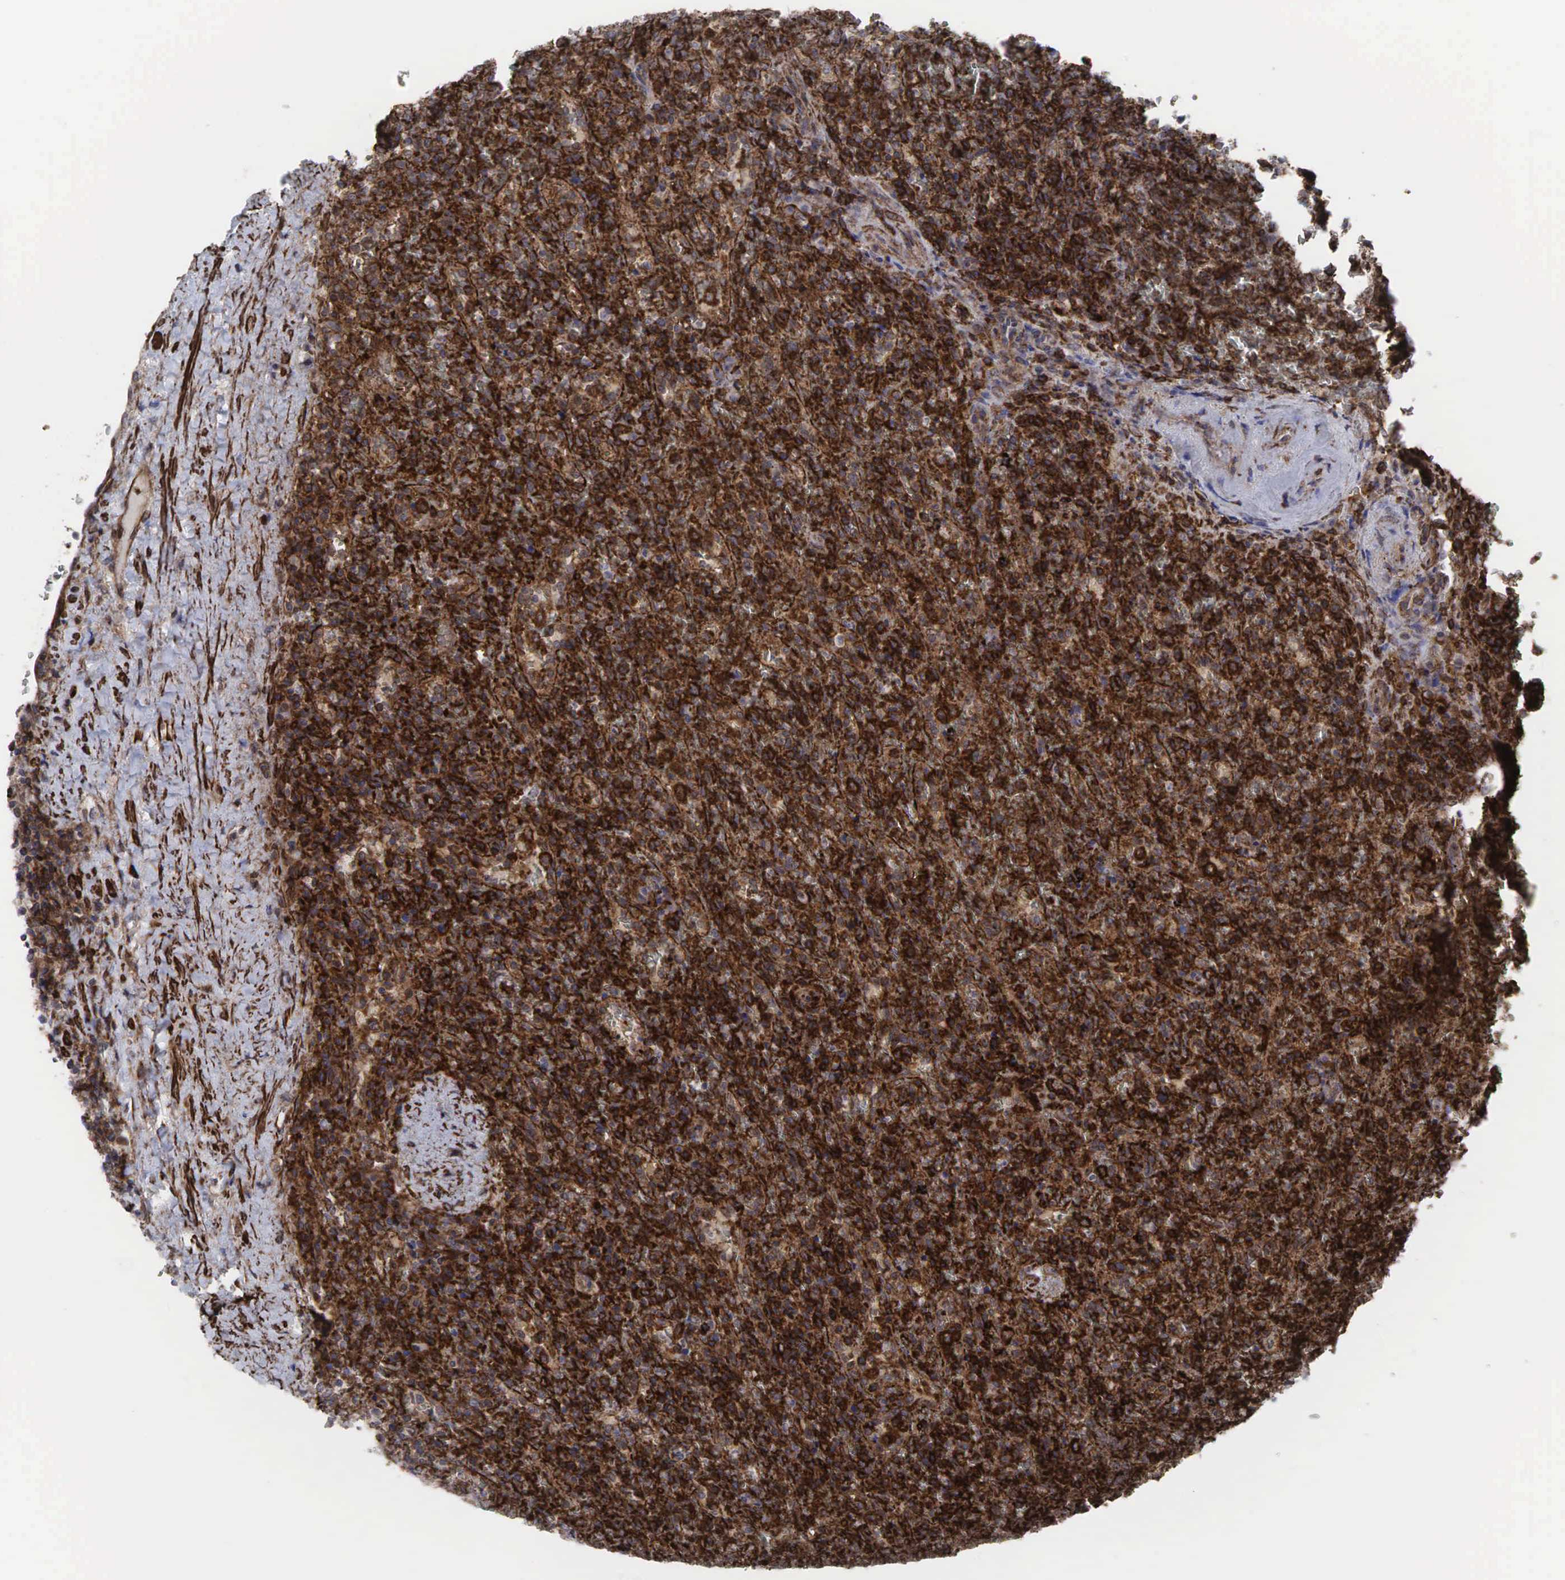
{"staining": {"intensity": "strong", "quantity": ">75%", "location": "cytoplasmic/membranous"}, "tissue": "lymphoma", "cell_type": "Tumor cells", "image_type": "cancer", "snomed": [{"axis": "morphology", "description": "Malignant lymphoma, non-Hodgkin's type, High grade"}, {"axis": "topography", "description": "Spleen"}, {"axis": "topography", "description": "Lymph node"}], "caption": "This micrograph displays immunohistochemistry staining of human malignant lymphoma, non-Hodgkin's type (high-grade), with high strong cytoplasmic/membranous staining in approximately >75% of tumor cells.", "gene": "GPRASP1", "patient": {"sex": "female", "age": 70}}